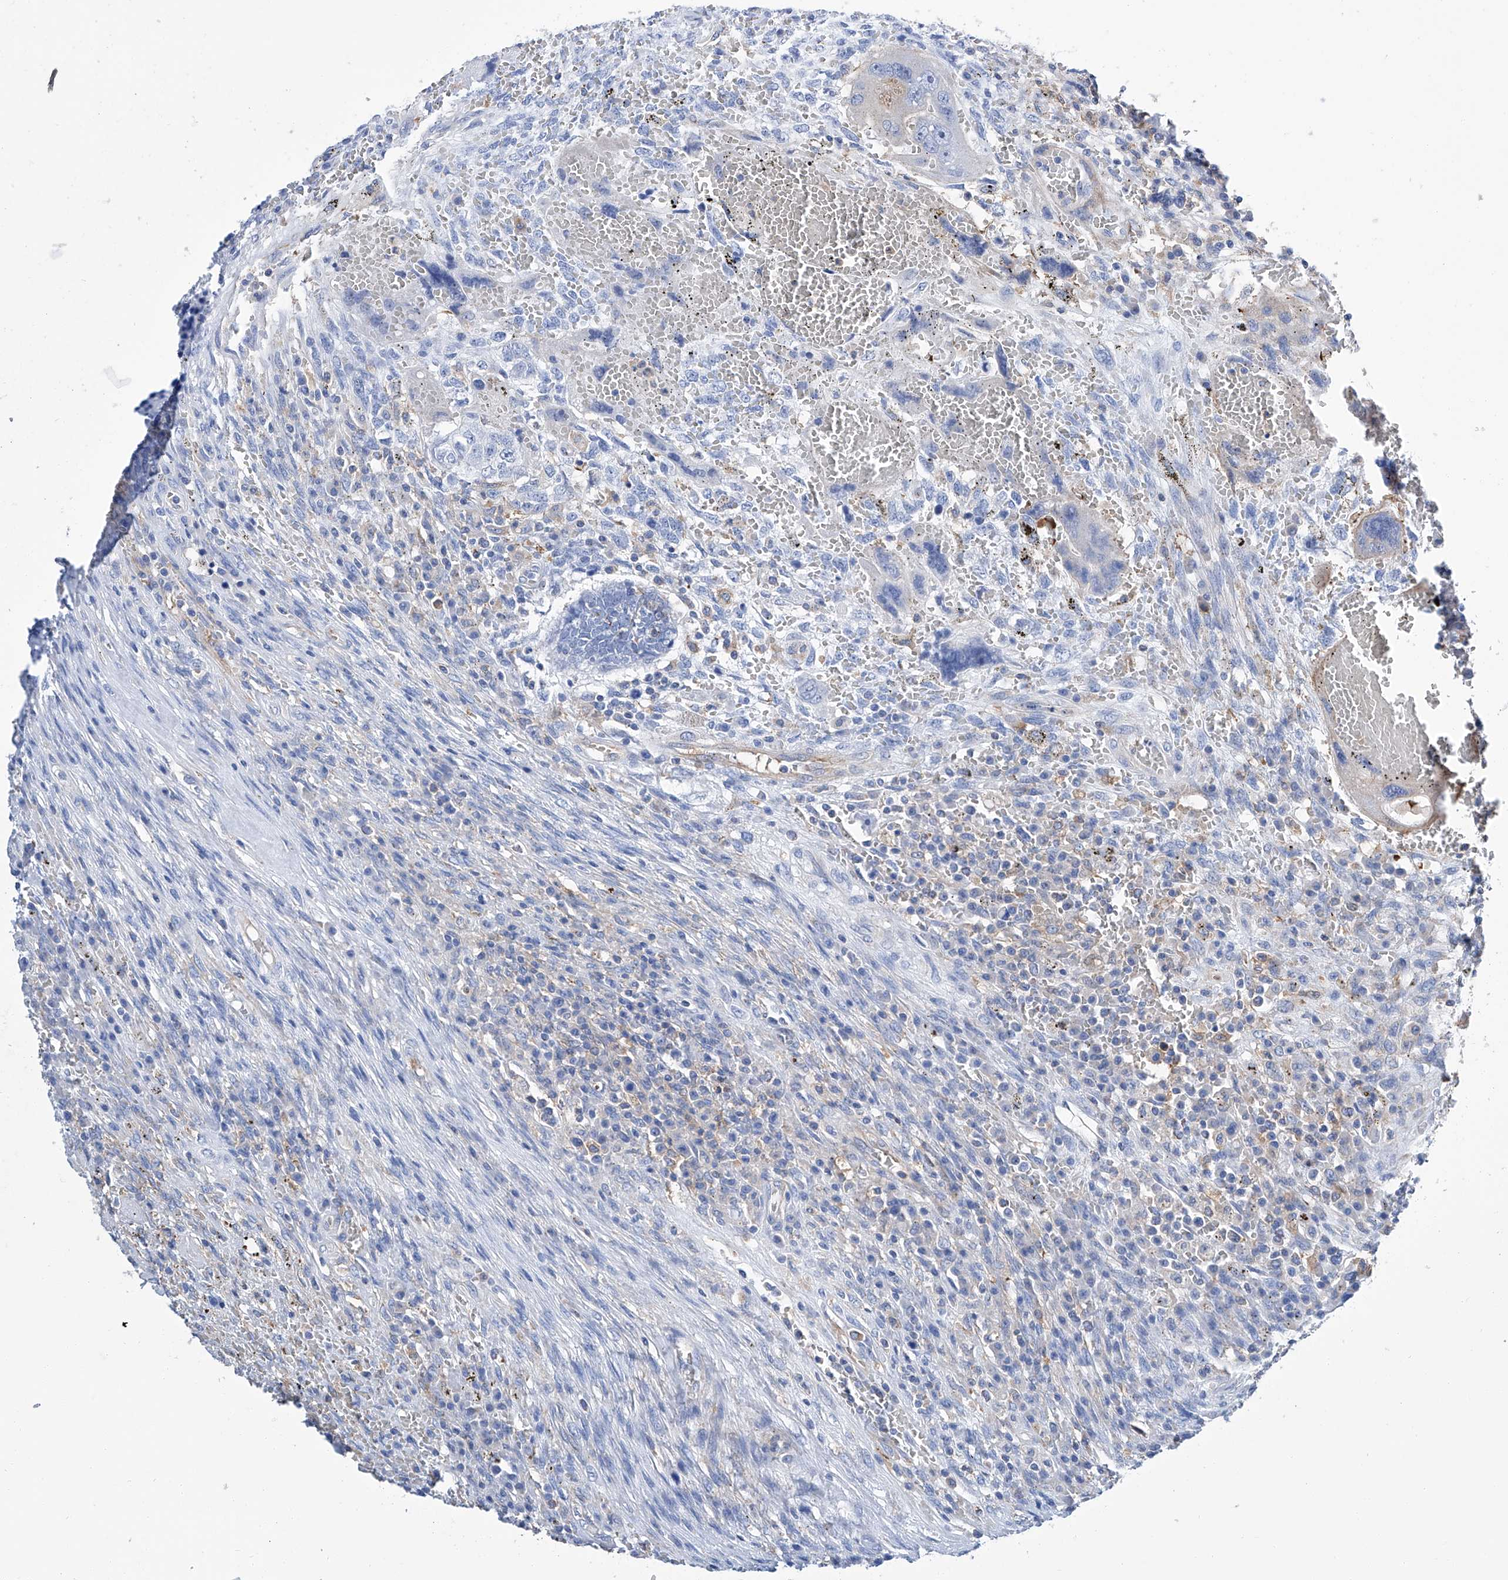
{"staining": {"intensity": "negative", "quantity": "none", "location": "none"}, "tissue": "testis cancer", "cell_type": "Tumor cells", "image_type": "cancer", "snomed": [{"axis": "morphology", "description": "Carcinoma, Embryonal, NOS"}, {"axis": "topography", "description": "Testis"}], "caption": "IHC of human testis cancer (embryonal carcinoma) reveals no staining in tumor cells.", "gene": "GPT", "patient": {"sex": "male", "age": 26}}